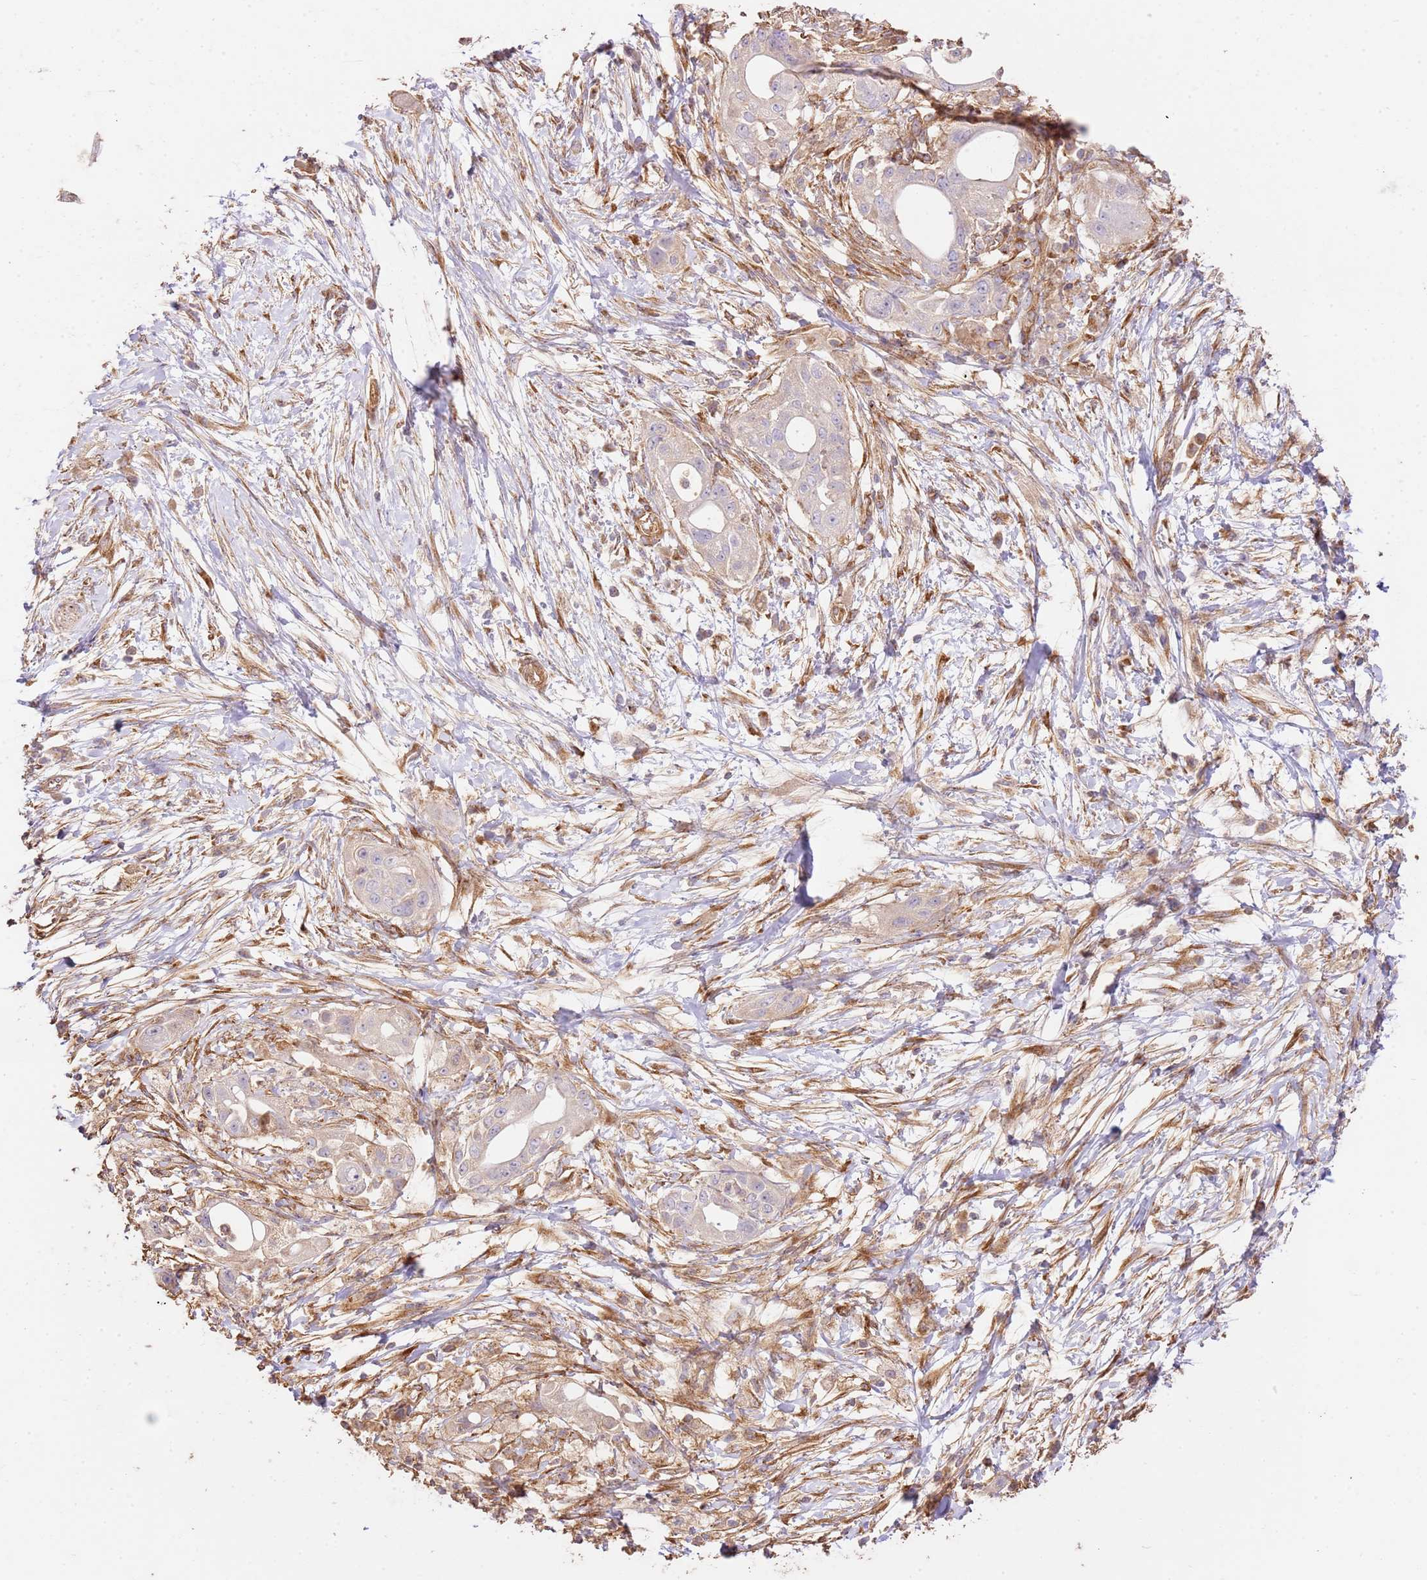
{"staining": {"intensity": "moderate", "quantity": "25%-75%", "location": "cytoplasmic/membranous"}, "tissue": "pancreatic cancer", "cell_type": "Tumor cells", "image_type": "cancer", "snomed": [{"axis": "morphology", "description": "Adenocarcinoma, NOS"}, {"axis": "topography", "description": "Pancreas"}], "caption": "The histopathology image reveals a brown stain indicating the presence of a protein in the cytoplasmic/membranous of tumor cells in pancreatic cancer (adenocarcinoma). Immunohistochemistry (ihc) stains the protein in brown and the nuclei are stained blue.", "gene": "ZBTB39", "patient": {"sex": "male", "age": 68}}